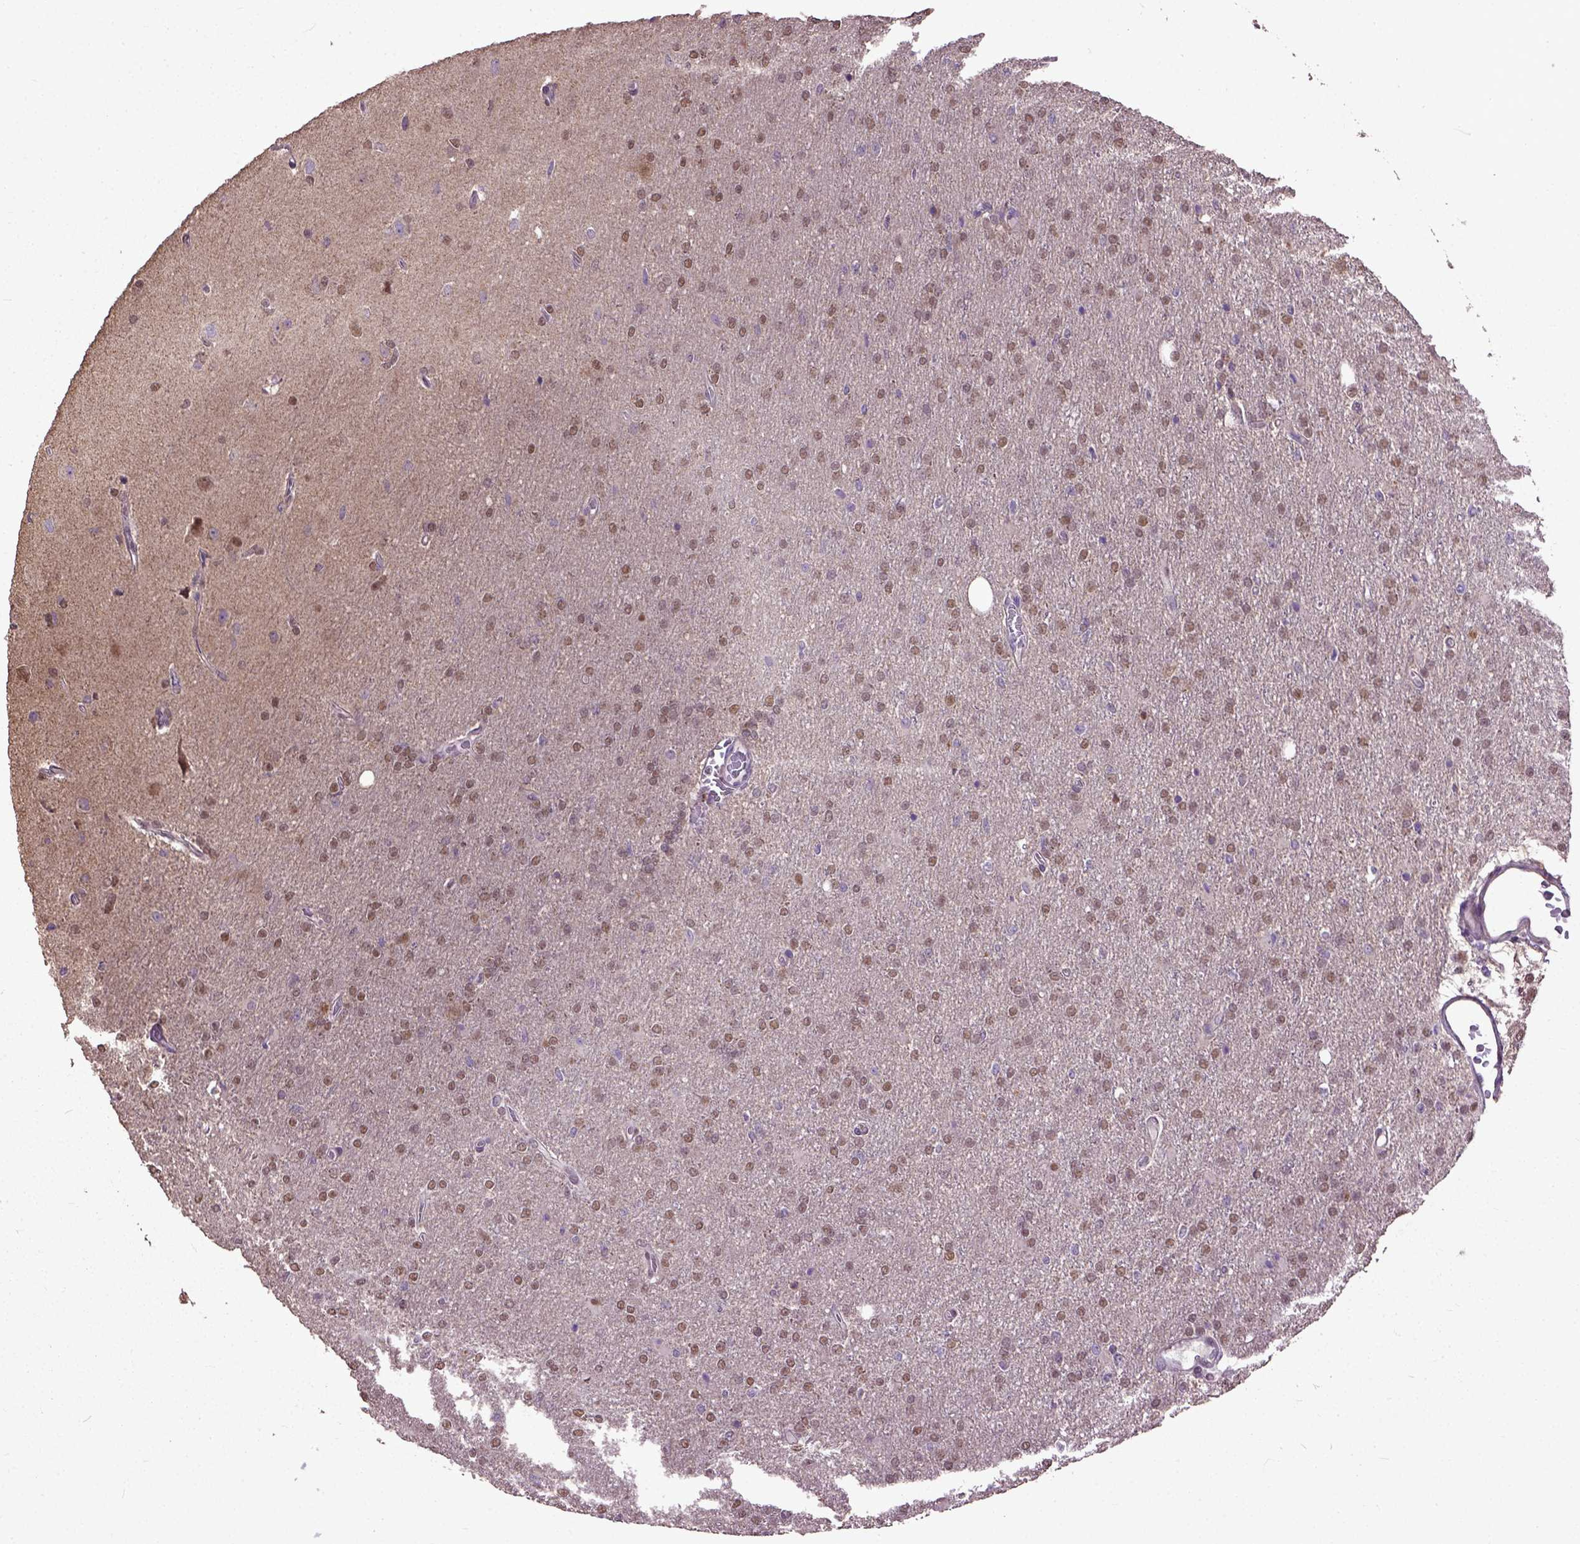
{"staining": {"intensity": "moderate", "quantity": ">75%", "location": "nuclear"}, "tissue": "glioma", "cell_type": "Tumor cells", "image_type": "cancer", "snomed": [{"axis": "morphology", "description": "Glioma, malignant, High grade"}, {"axis": "topography", "description": "Cerebral cortex"}], "caption": "Malignant glioma (high-grade) tissue reveals moderate nuclear expression in about >75% of tumor cells The protein is stained brown, and the nuclei are stained in blue (DAB IHC with brightfield microscopy, high magnification).", "gene": "UBA3", "patient": {"sex": "male", "age": 70}}